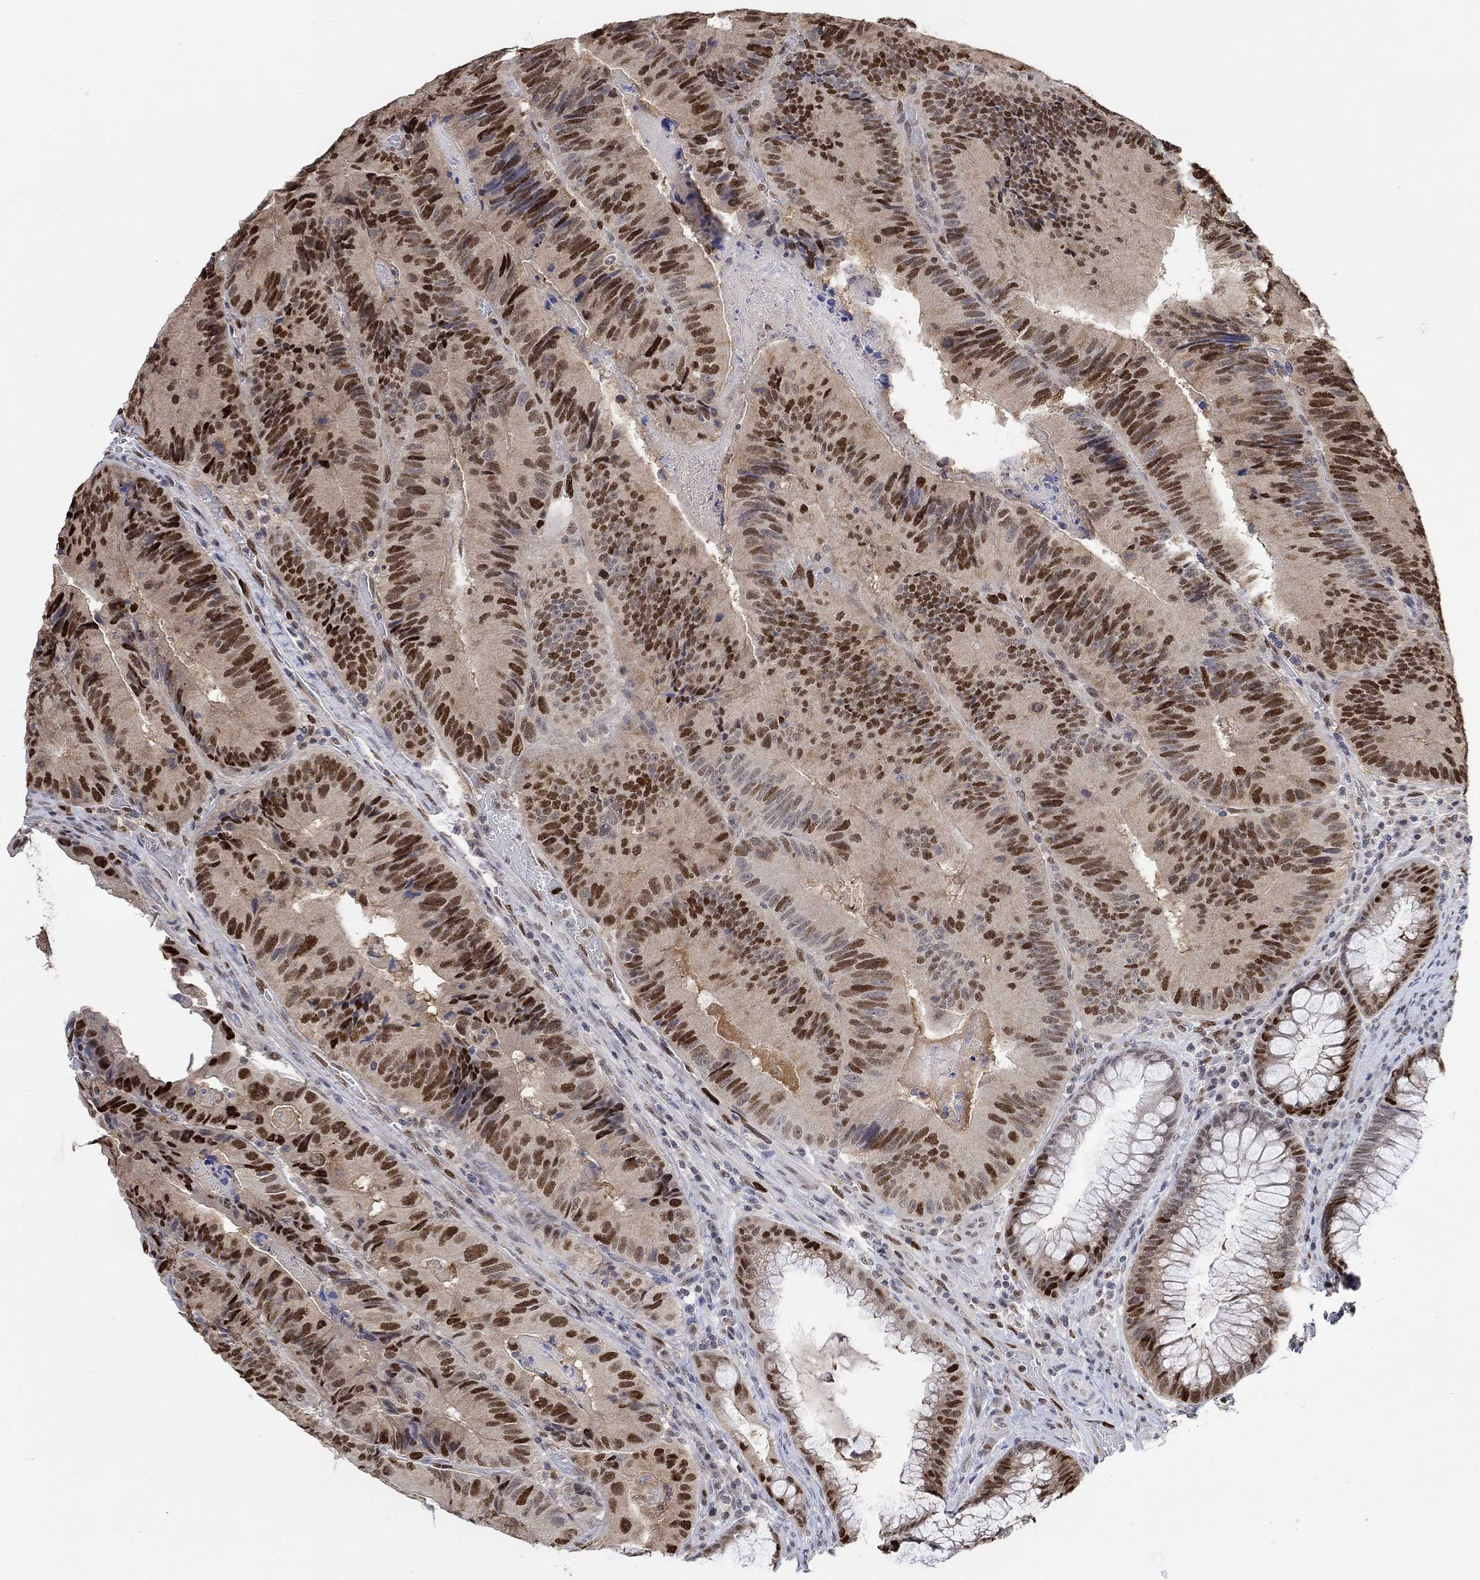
{"staining": {"intensity": "moderate", "quantity": "25%-75%", "location": "nuclear"}, "tissue": "colorectal cancer", "cell_type": "Tumor cells", "image_type": "cancer", "snomed": [{"axis": "morphology", "description": "Adenocarcinoma, NOS"}, {"axis": "topography", "description": "Colon"}], "caption": "A histopathology image of human colorectal adenocarcinoma stained for a protein reveals moderate nuclear brown staining in tumor cells.", "gene": "RAD54L2", "patient": {"sex": "female", "age": 86}}